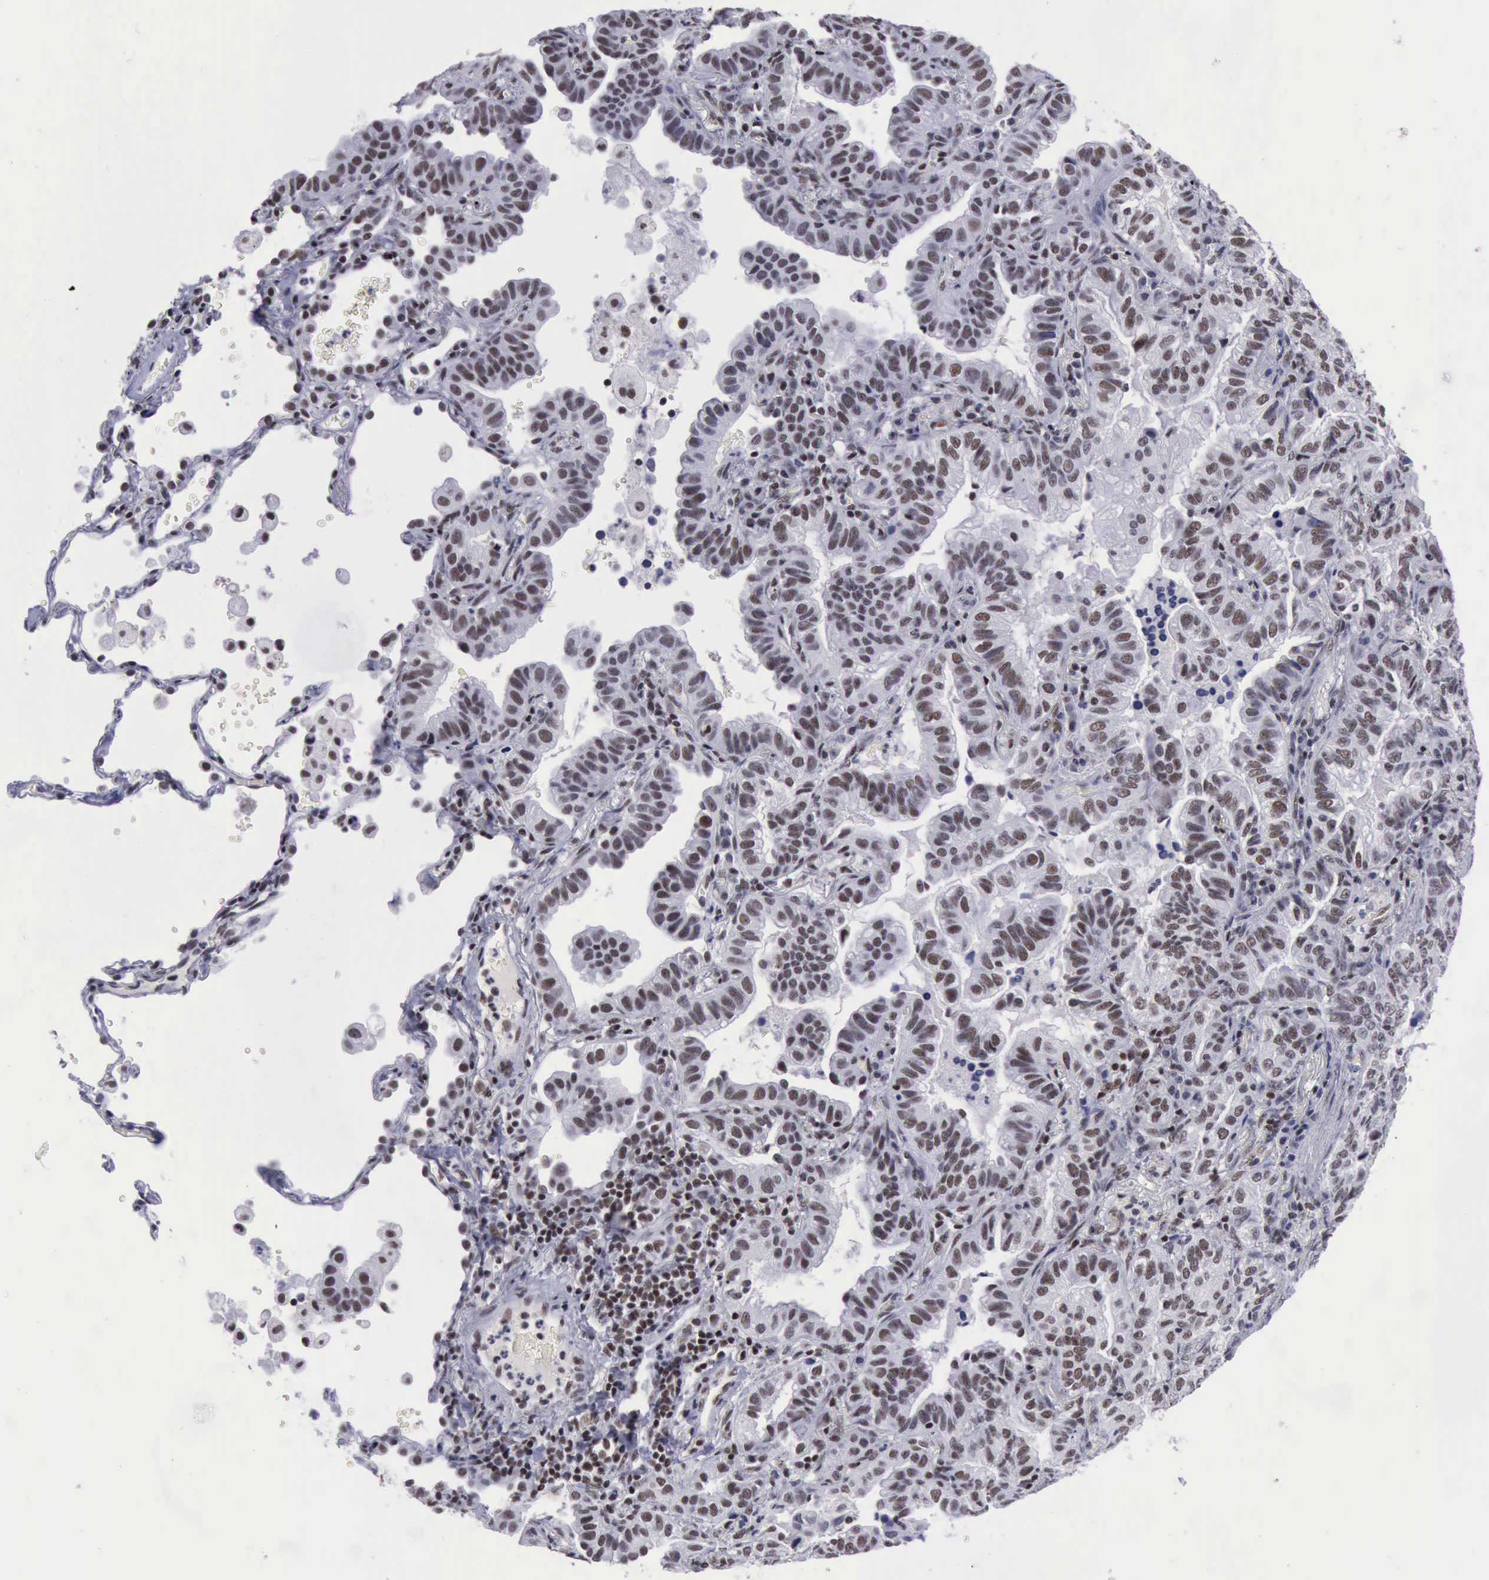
{"staining": {"intensity": "moderate", "quantity": "25%-75%", "location": "nuclear"}, "tissue": "lung cancer", "cell_type": "Tumor cells", "image_type": "cancer", "snomed": [{"axis": "morphology", "description": "Adenocarcinoma, NOS"}, {"axis": "topography", "description": "Lung"}], "caption": "Lung cancer (adenocarcinoma) tissue demonstrates moderate nuclear positivity in about 25%-75% of tumor cells", "gene": "YY1", "patient": {"sex": "female", "age": 50}}